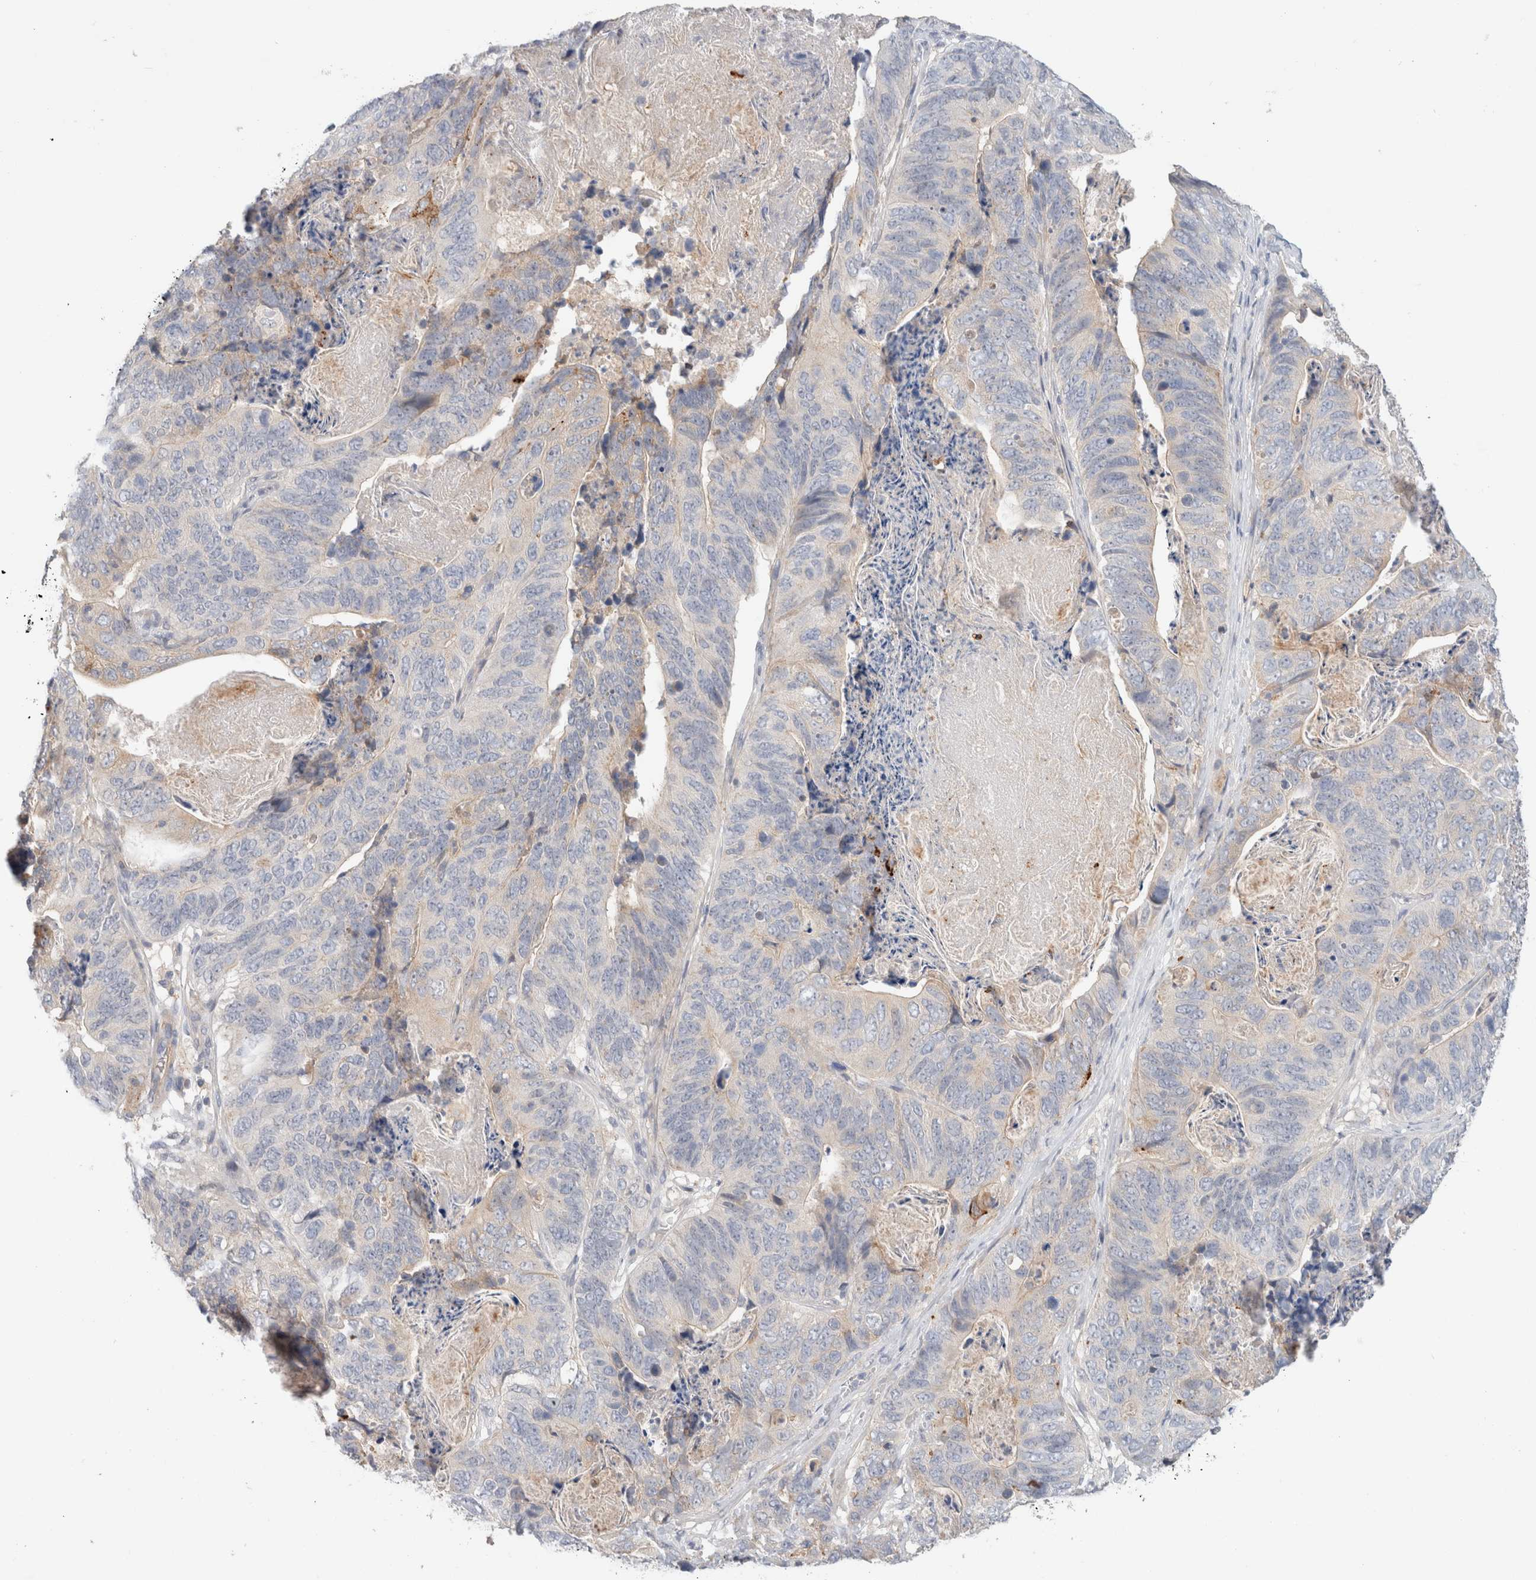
{"staining": {"intensity": "weak", "quantity": "<25%", "location": "cytoplasmic/membranous"}, "tissue": "stomach cancer", "cell_type": "Tumor cells", "image_type": "cancer", "snomed": [{"axis": "morphology", "description": "Normal tissue, NOS"}, {"axis": "morphology", "description": "Adenocarcinoma, NOS"}, {"axis": "topography", "description": "Stomach"}], "caption": "Immunohistochemistry (IHC) image of neoplastic tissue: human stomach cancer stained with DAB displays no significant protein staining in tumor cells.", "gene": "SDR16C5", "patient": {"sex": "female", "age": 89}}